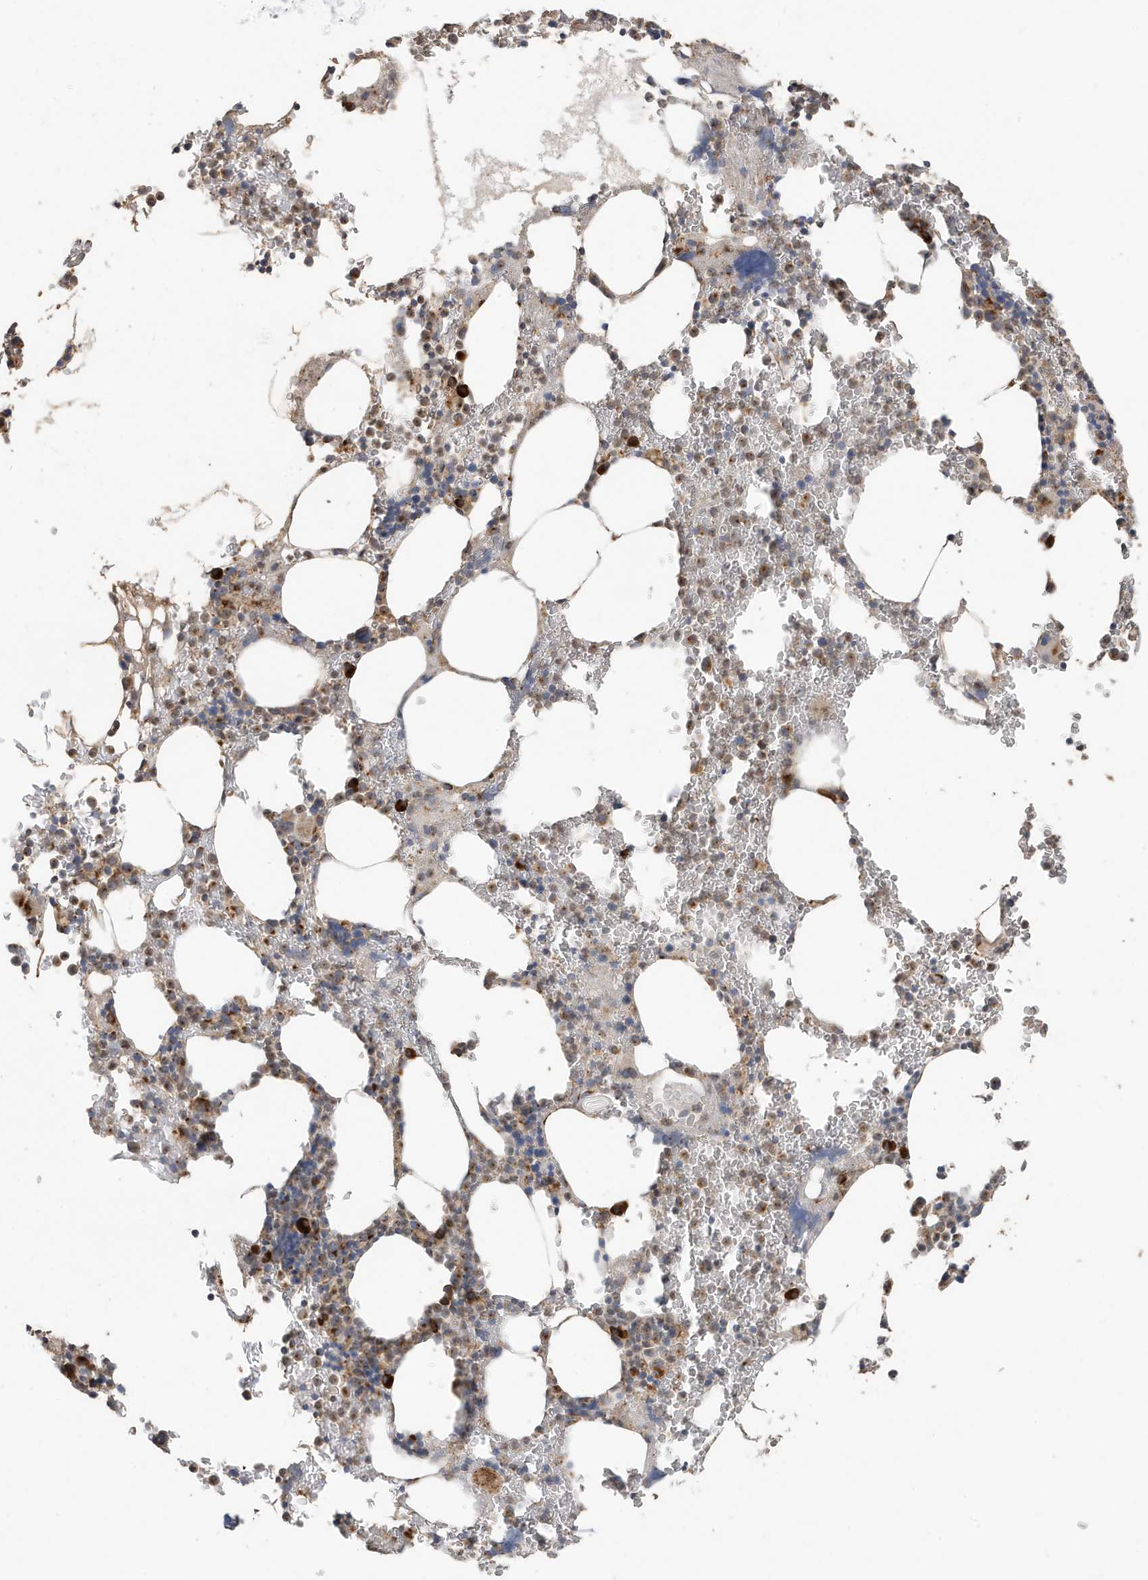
{"staining": {"intensity": "strong", "quantity": "25%-75%", "location": "cytoplasmic/membranous"}, "tissue": "bone marrow", "cell_type": "Hematopoietic cells", "image_type": "normal", "snomed": [{"axis": "morphology", "description": "Normal tissue, NOS"}, {"axis": "topography", "description": "Bone marrow"}], "caption": "Strong cytoplasmic/membranous positivity for a protein is seen in about 25%-75% of hematopoietic cells of normal bone marrow using IHC.", "gene": "RER1", "patient": {"sex": "male"}}